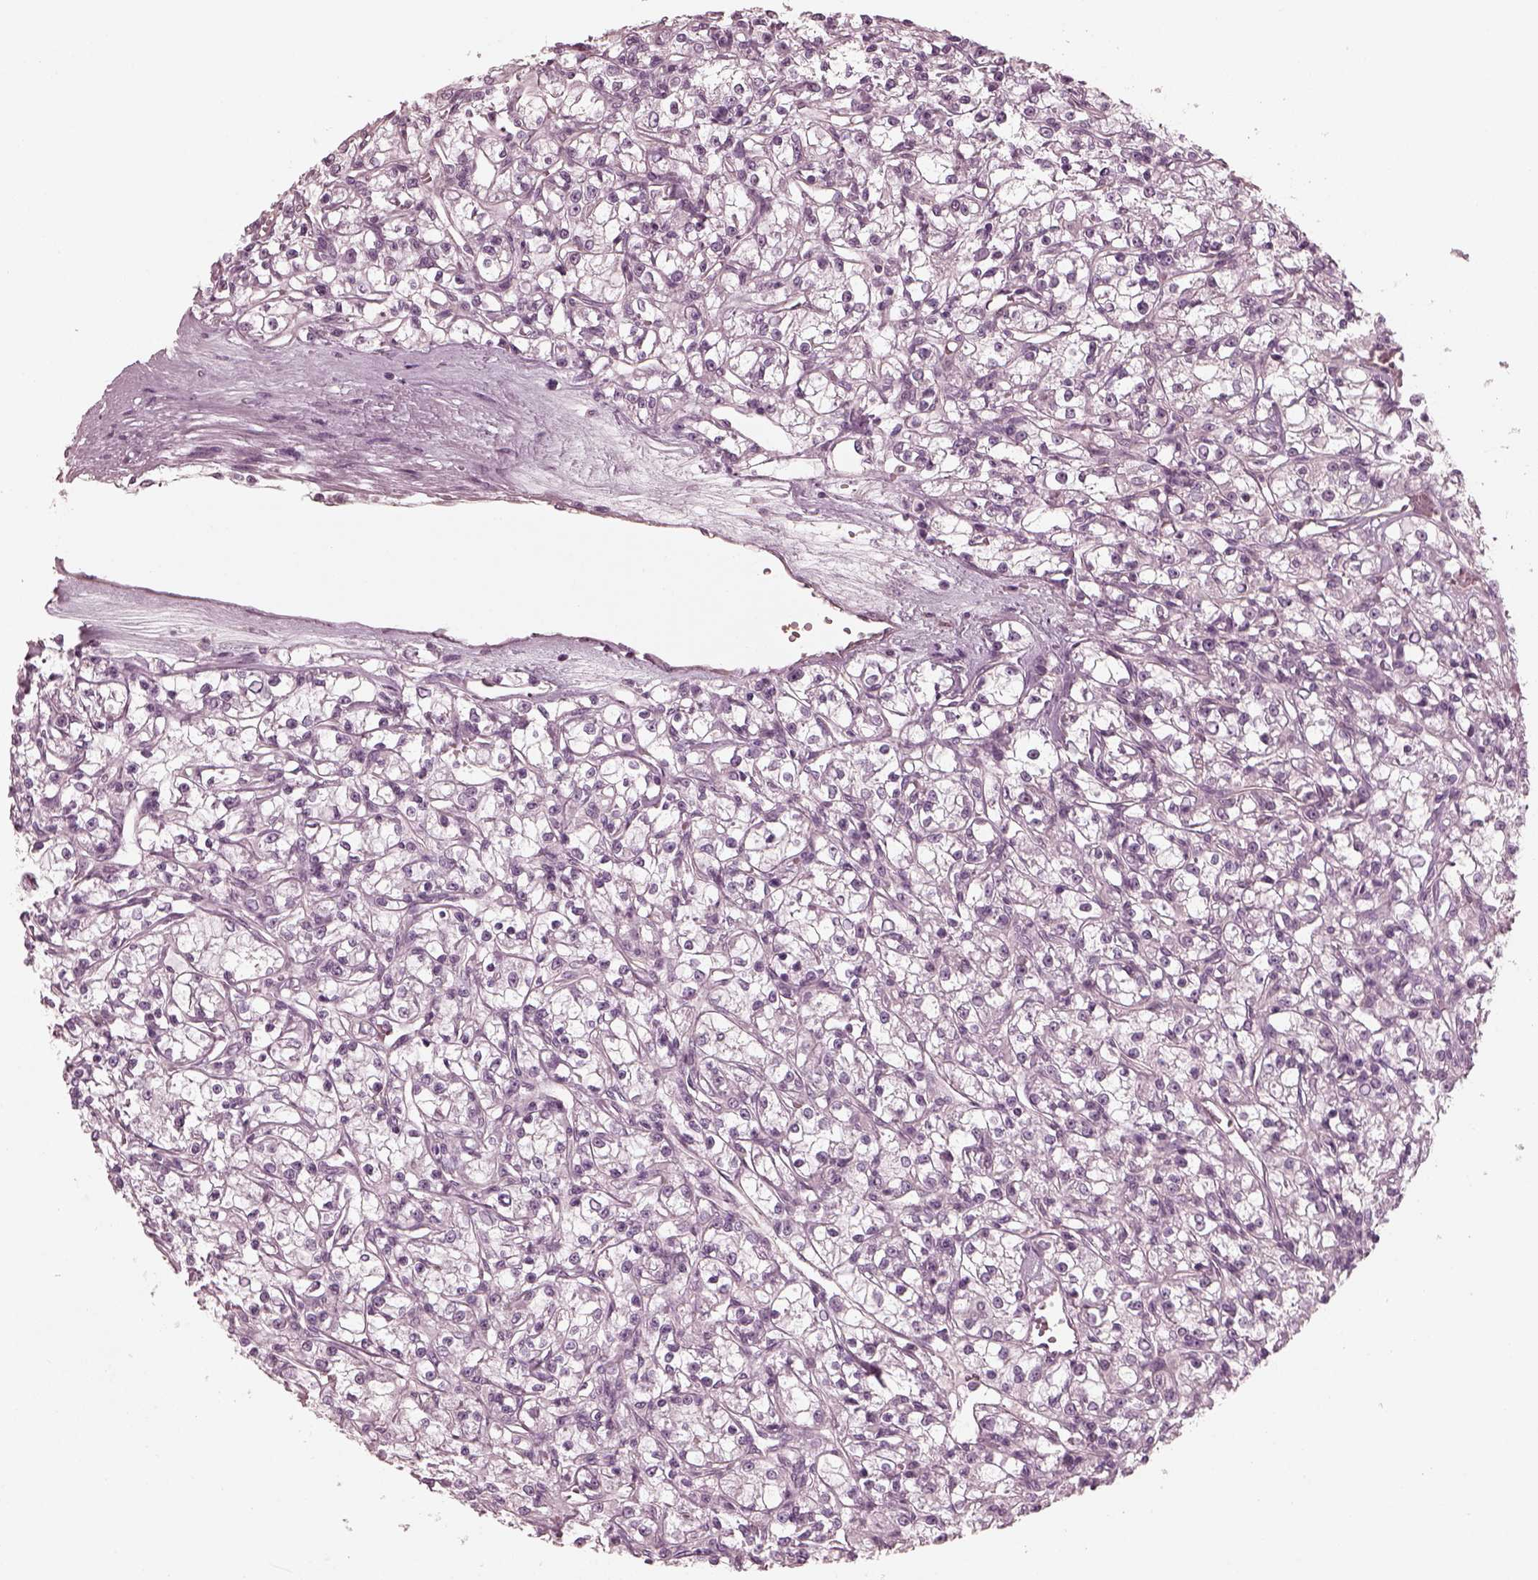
{"staining": {"intensity": "negative", "quantity": "none", "location": "none"}, "tissue": "renal cancer", "cell_type": "Tumor cells", "image_type": "cancer", "snomed": [{"axis": "morphology", "description": "Adenocarcinoma, NOS"}, {"axis": "topography", "description": "Kidney"}], "caption": "Immunohistochemistry of renal adenocarcinoma shows no staining in tumor cells.", "gene": "KIF6", "patient": {"sex": "female", "age": 59}}